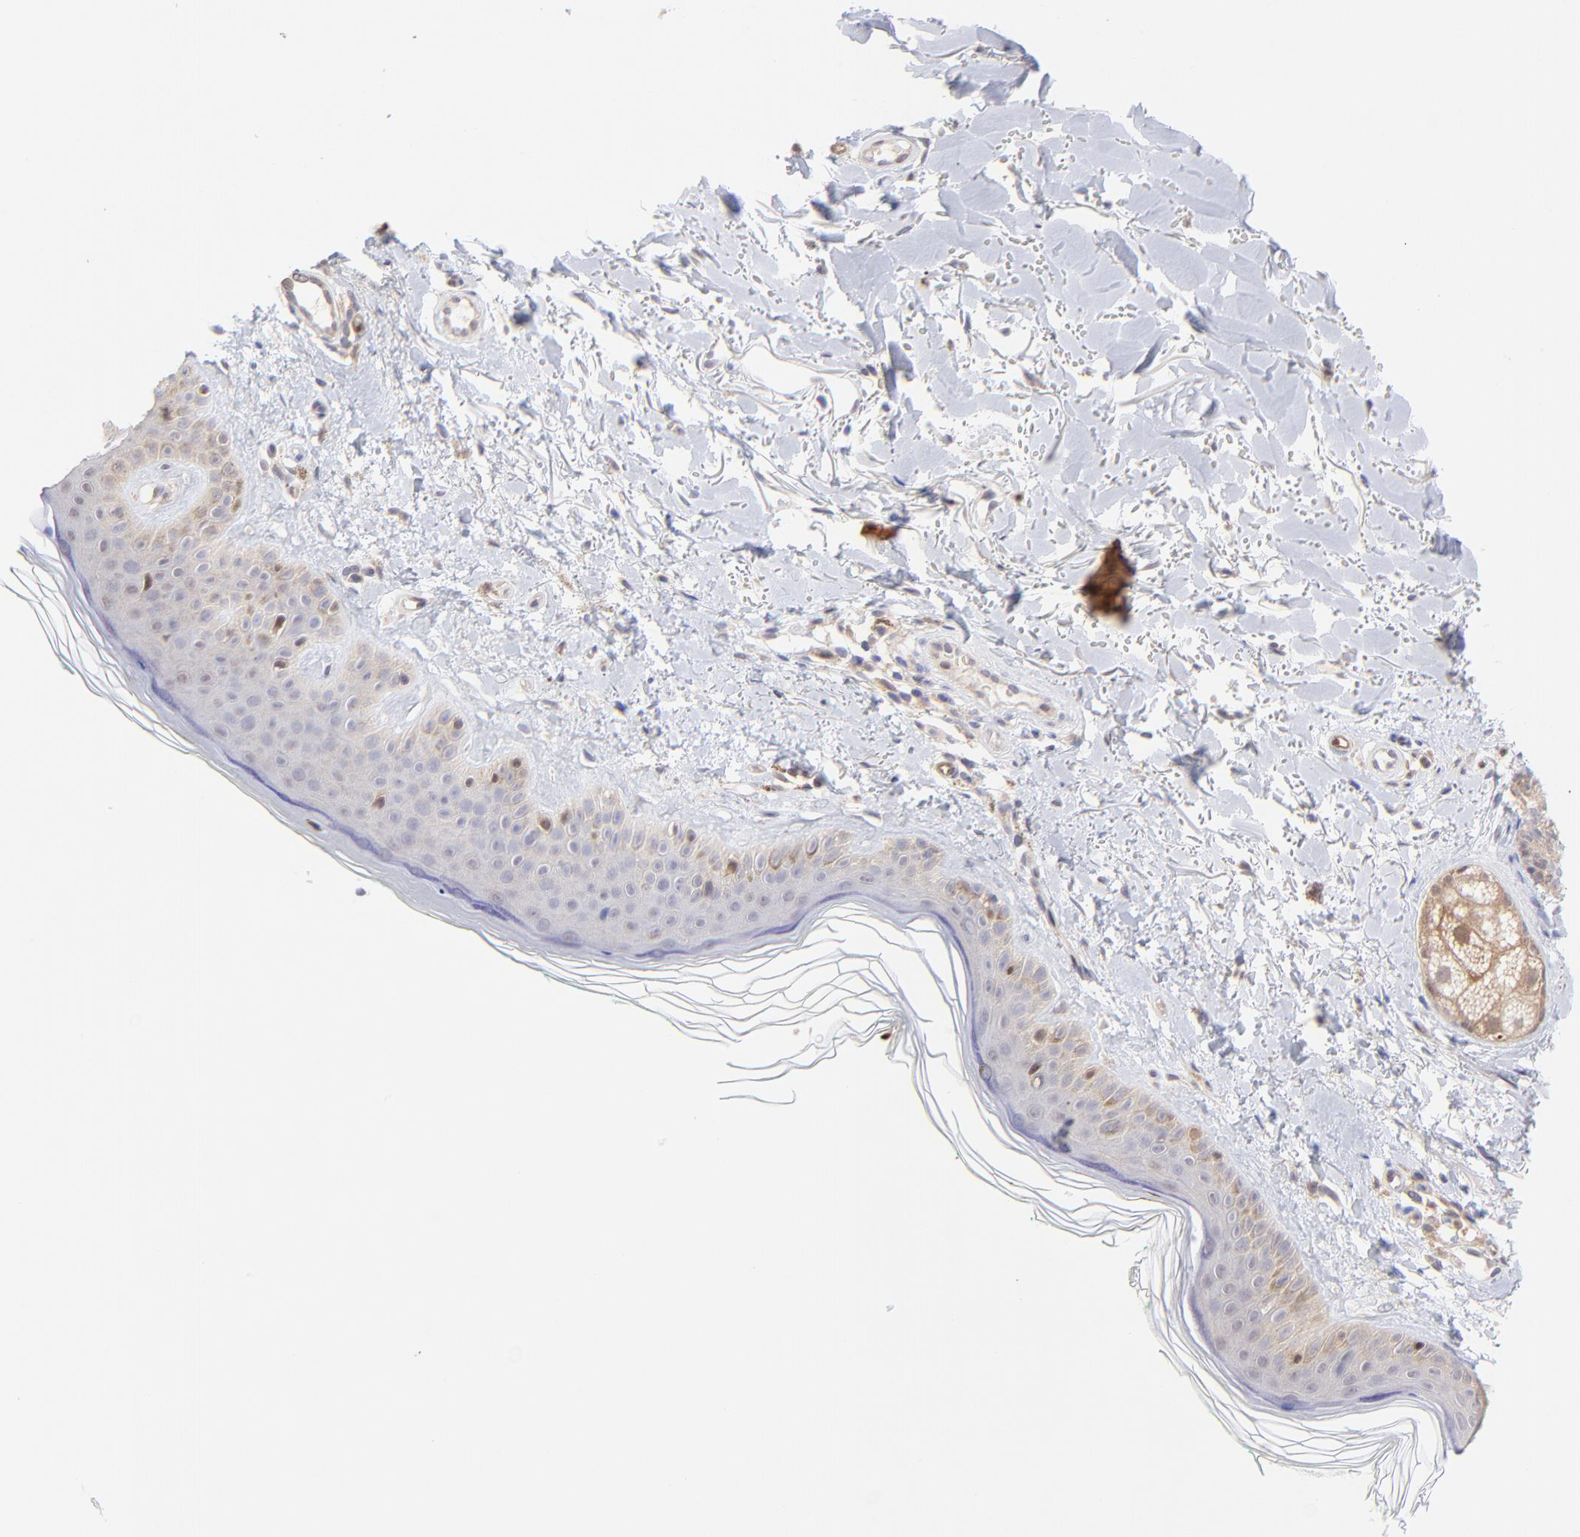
{"staining": {"intensity": "negative", "quantity": "none", "location": "none"}, "tissue": "skin", "cell_type": "Fibroblasts", "image_type": "normal", "snomed": [{"axis": "morphology", "description": "Normal tissue, NOS"}, {"axis": "topography", "description": "Skin"}], "caption": "This is an immunohistochemistry (IHC) photomicrograph of unremarkable skin. There is no positivity in fibroblasts.", "gene": "HYAL1", "patient": {"sex": "male", "age": 71}}